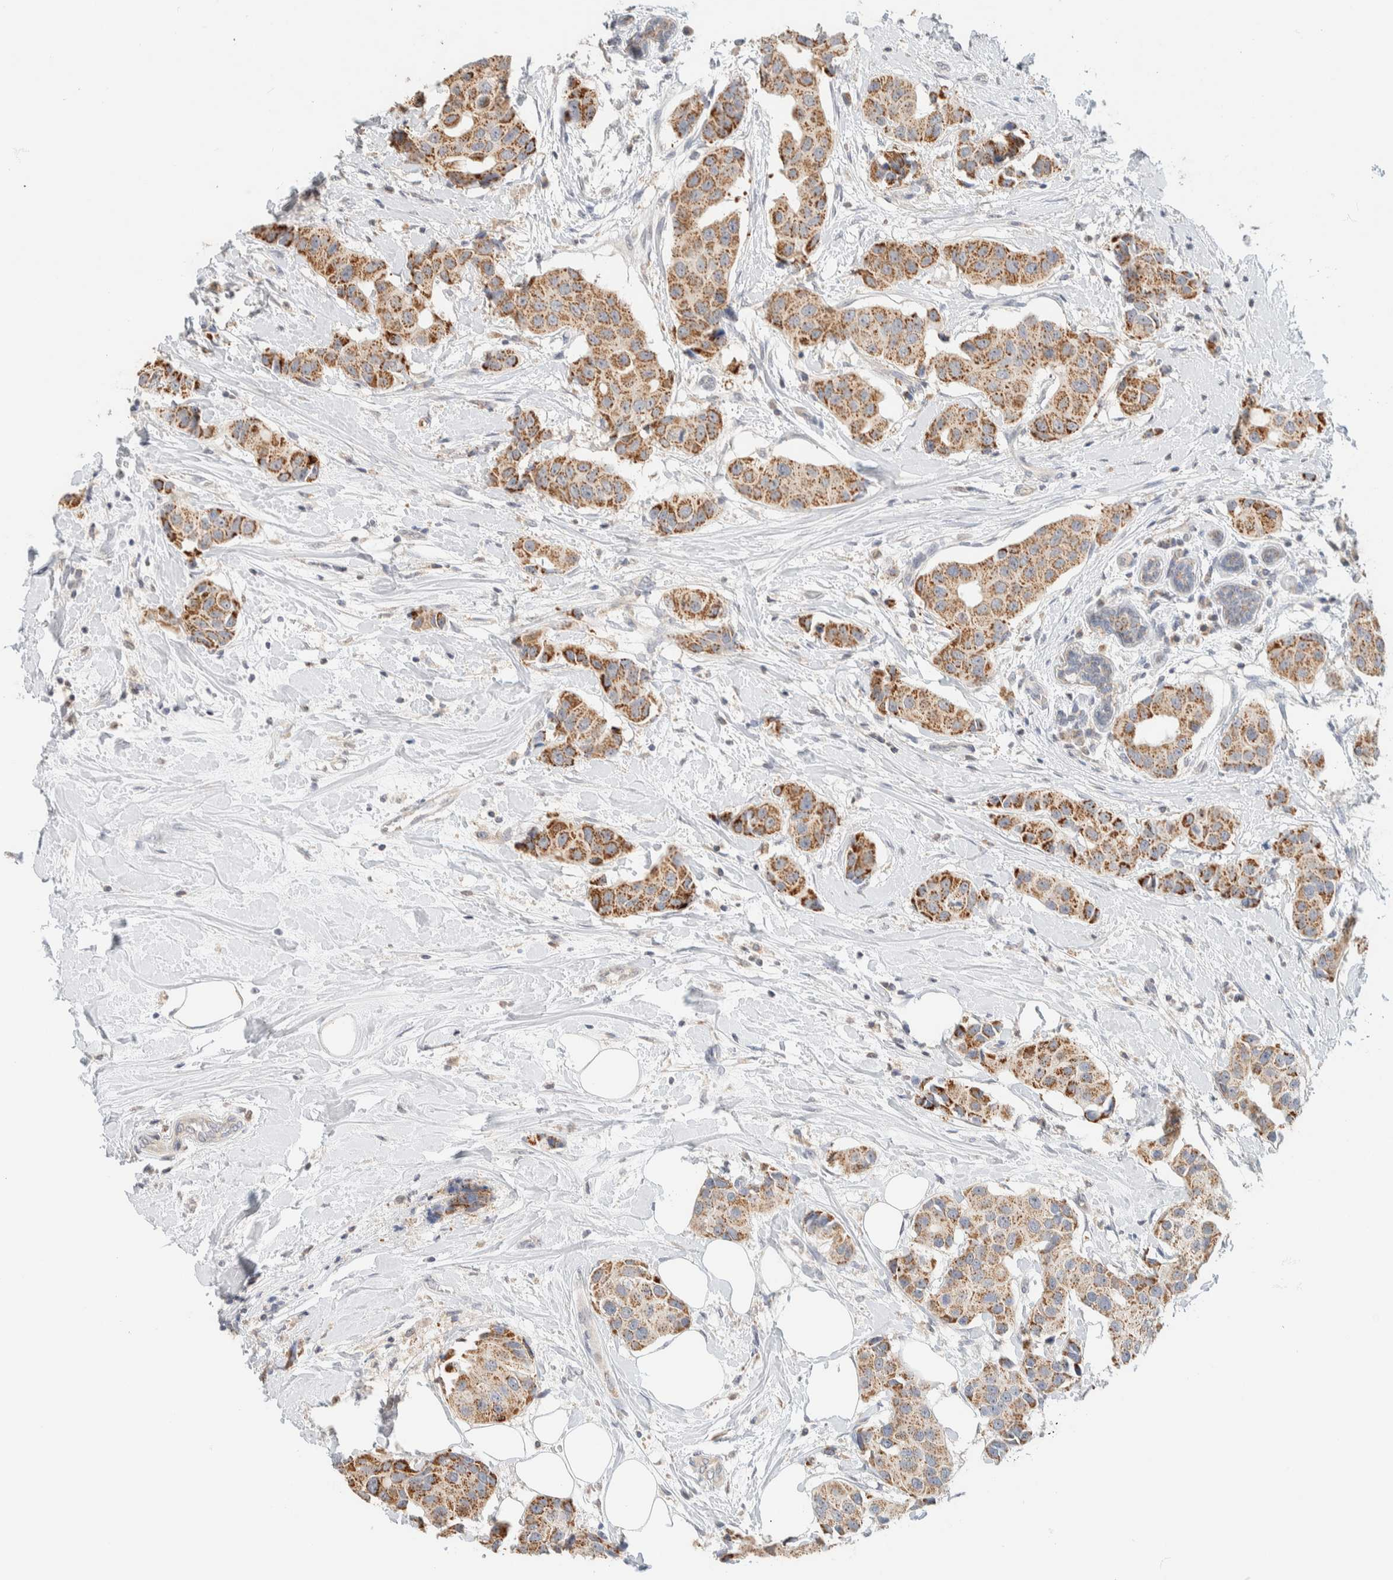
{"staining": {"intensity": "moderate", "quantity": ">75%", "location": "cytoplasmic/membranous"}, "tissue": "breast cancer", "cell_type": "Tumor cells", "image_type": "cancer", "snomed": [{"axis": "morphology", "description": "Normal tissue, NOS"}, {"axis": "morphology", "description": "Duct carcinoma"}, {"axis": "topography", "description": "Breast"}], "caption": "Immunohistochemistry (DAB) staining of human breast cancer reveals moderate cytoplasmic/membranous protein expression in approximately >75% of tumor cells.", "gene": "HDHD3", "patient": {"sex": "female", "age": 39}}